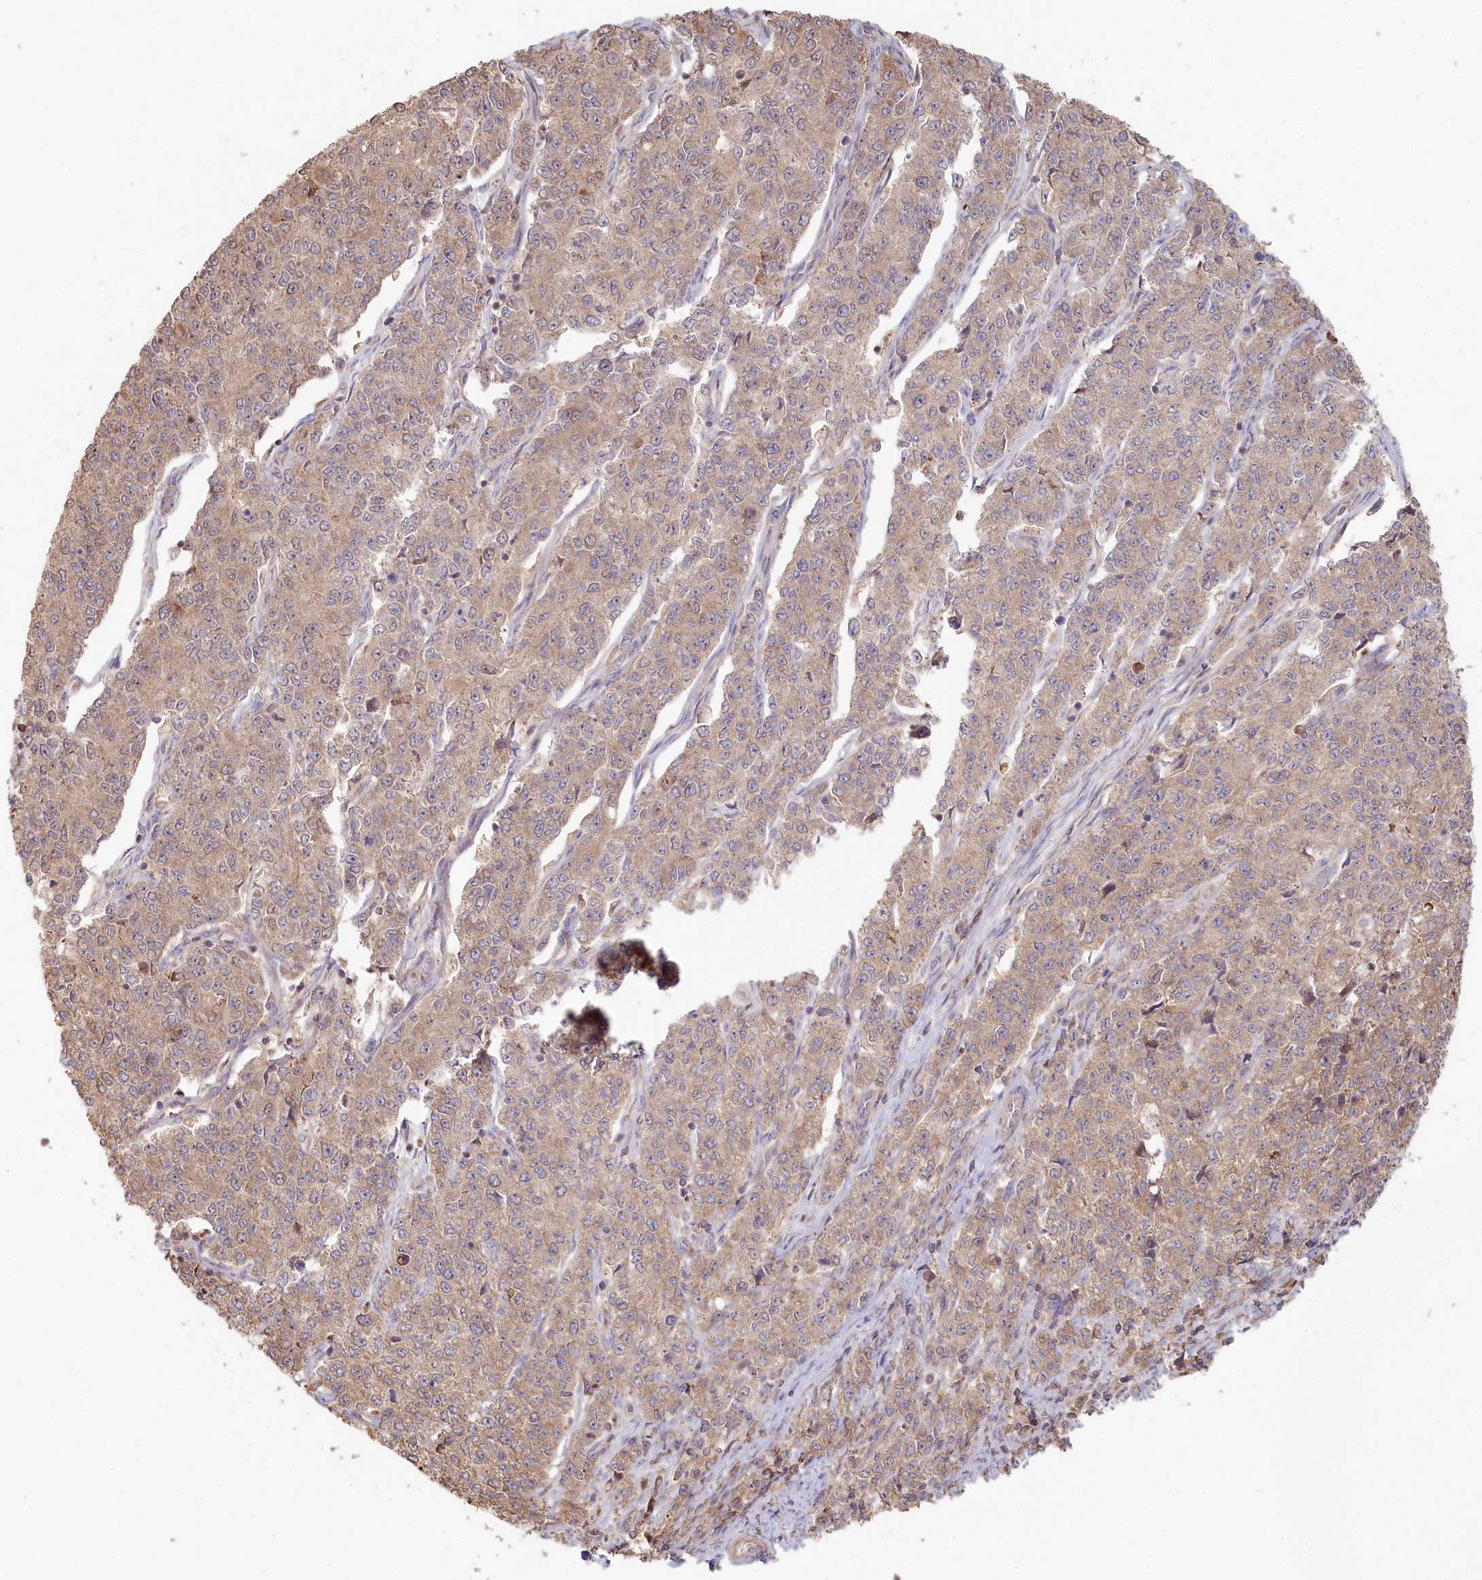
{"staining": {"intensity": "weak", "quantity": "<25%", "location": "cytoplasmic/membranous"}, "tissue": "endometrial cancer", "cell_type": "Tumor cells", "image_type": "cancer", "snomed": [{"axis": "morphology", "description": "Adenocarcinoma, NOS"}, {"axis": "topography", "description": "Endometrium"}], "caption": "High power microscopy photomicrograph of an IHC photomicrograph of endometrial adenocarcinoma, revealing no significant staining in tumor cells.", "gene": "HAL", "patient": {"sex": "female", "age": 50}}